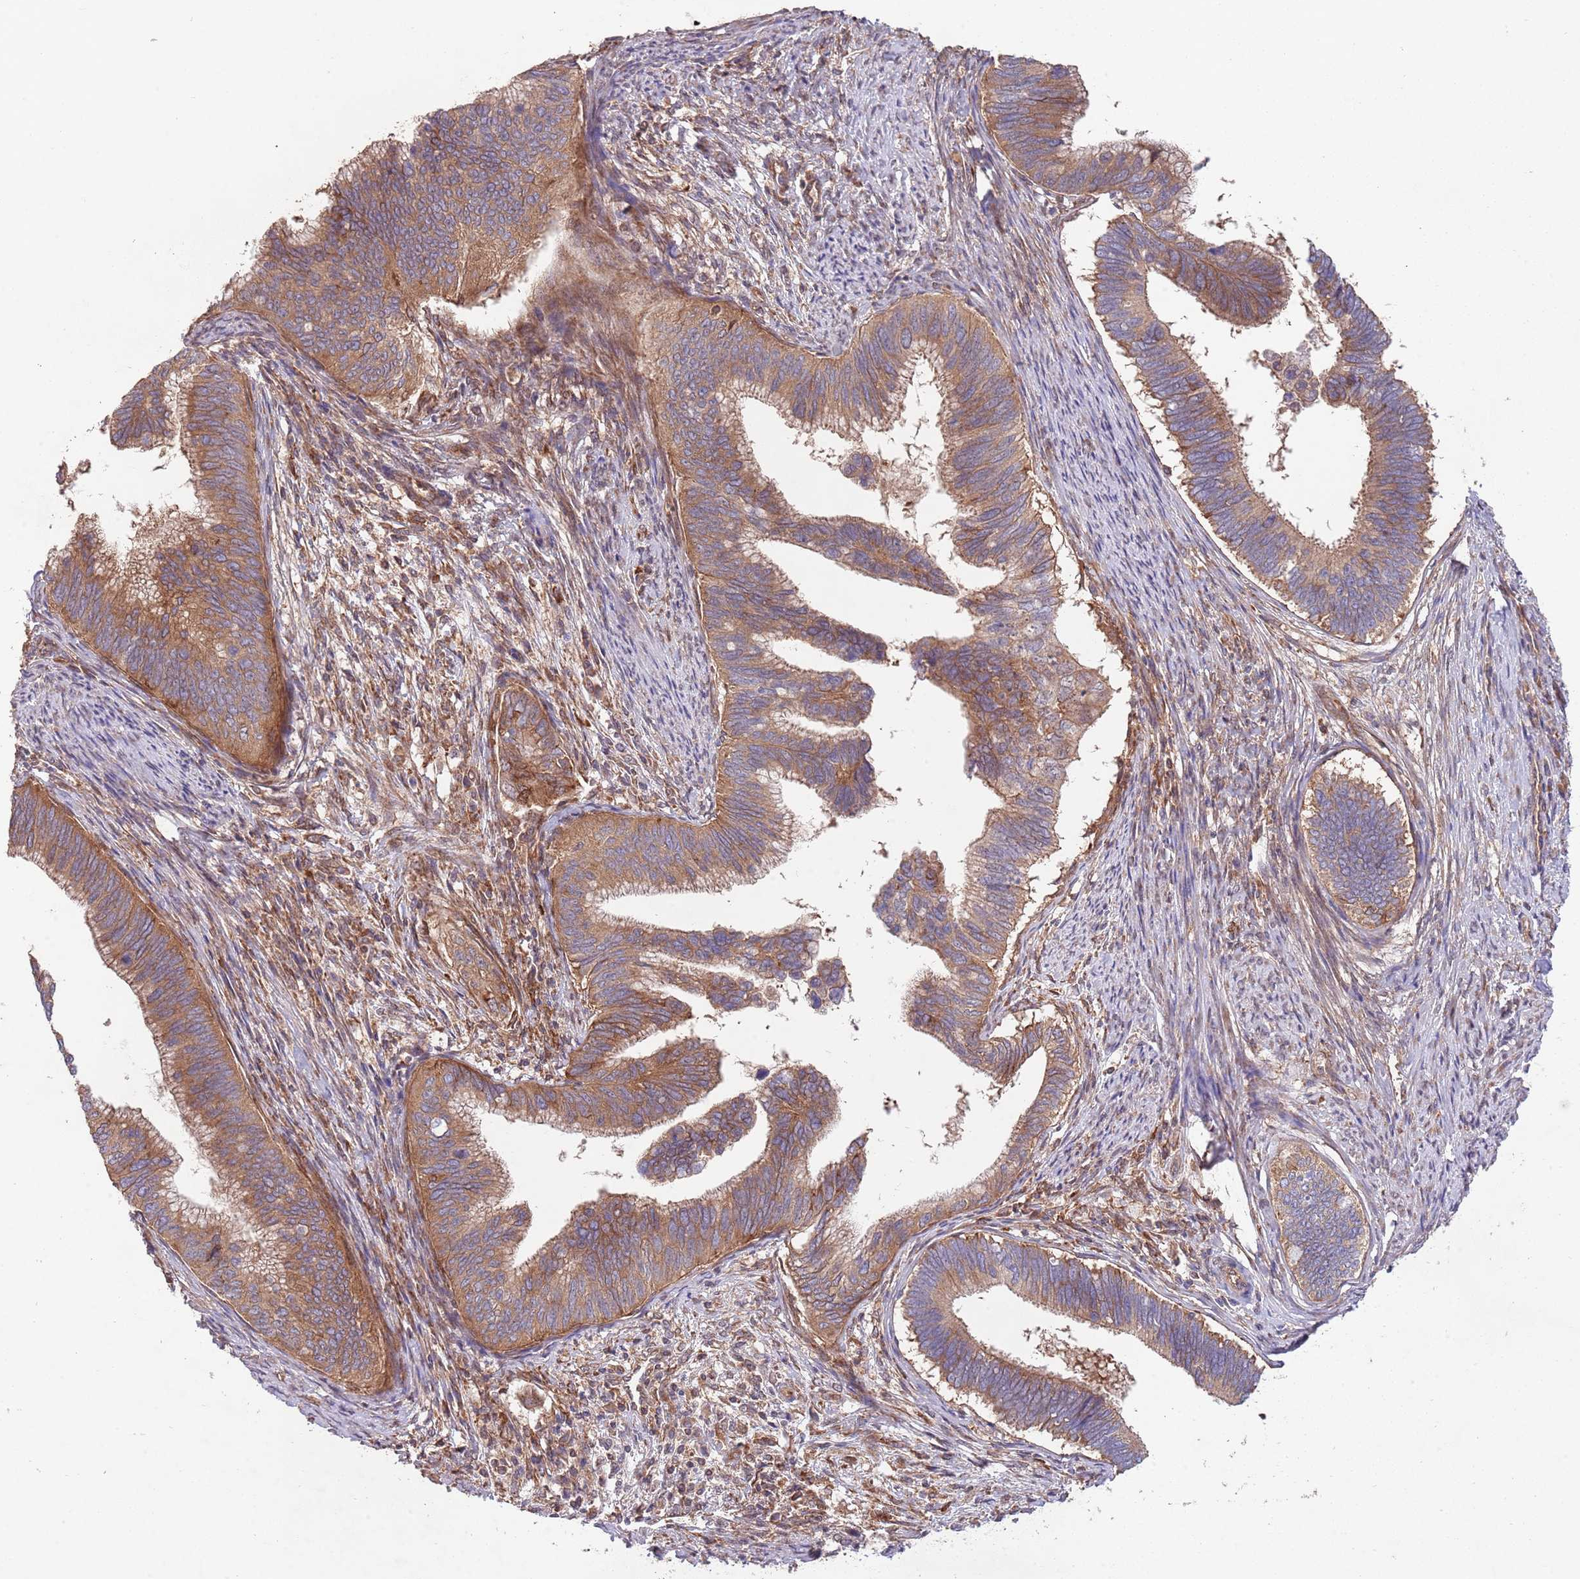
{"staining": {"intensity": "moderate", "quantity": ">75%", "location": "cytoplasmic/membranous"}, "tissue": "cervical cancer", "cell_type": "Tumor cells", "image_type": "cancer", "snomed": [{"axis": "morphology", "description": "Adenocarcinoma, NOS"}, {"axis": "topography", "description": "Cervix"}], "caption": "IHC micrograph of neoplastic tissue: human adenocarcinoma (cervical) stained using immunohistochemistry (IHC) demonstrates medium levels of moderate protein expression localized specifically in the cytoplasmic/membranous of tumor cells, appearing as a cytoplasmic/membranous brown color.", "gene": "RNF19B", "patient": {"sex": "female", "age": 42}}